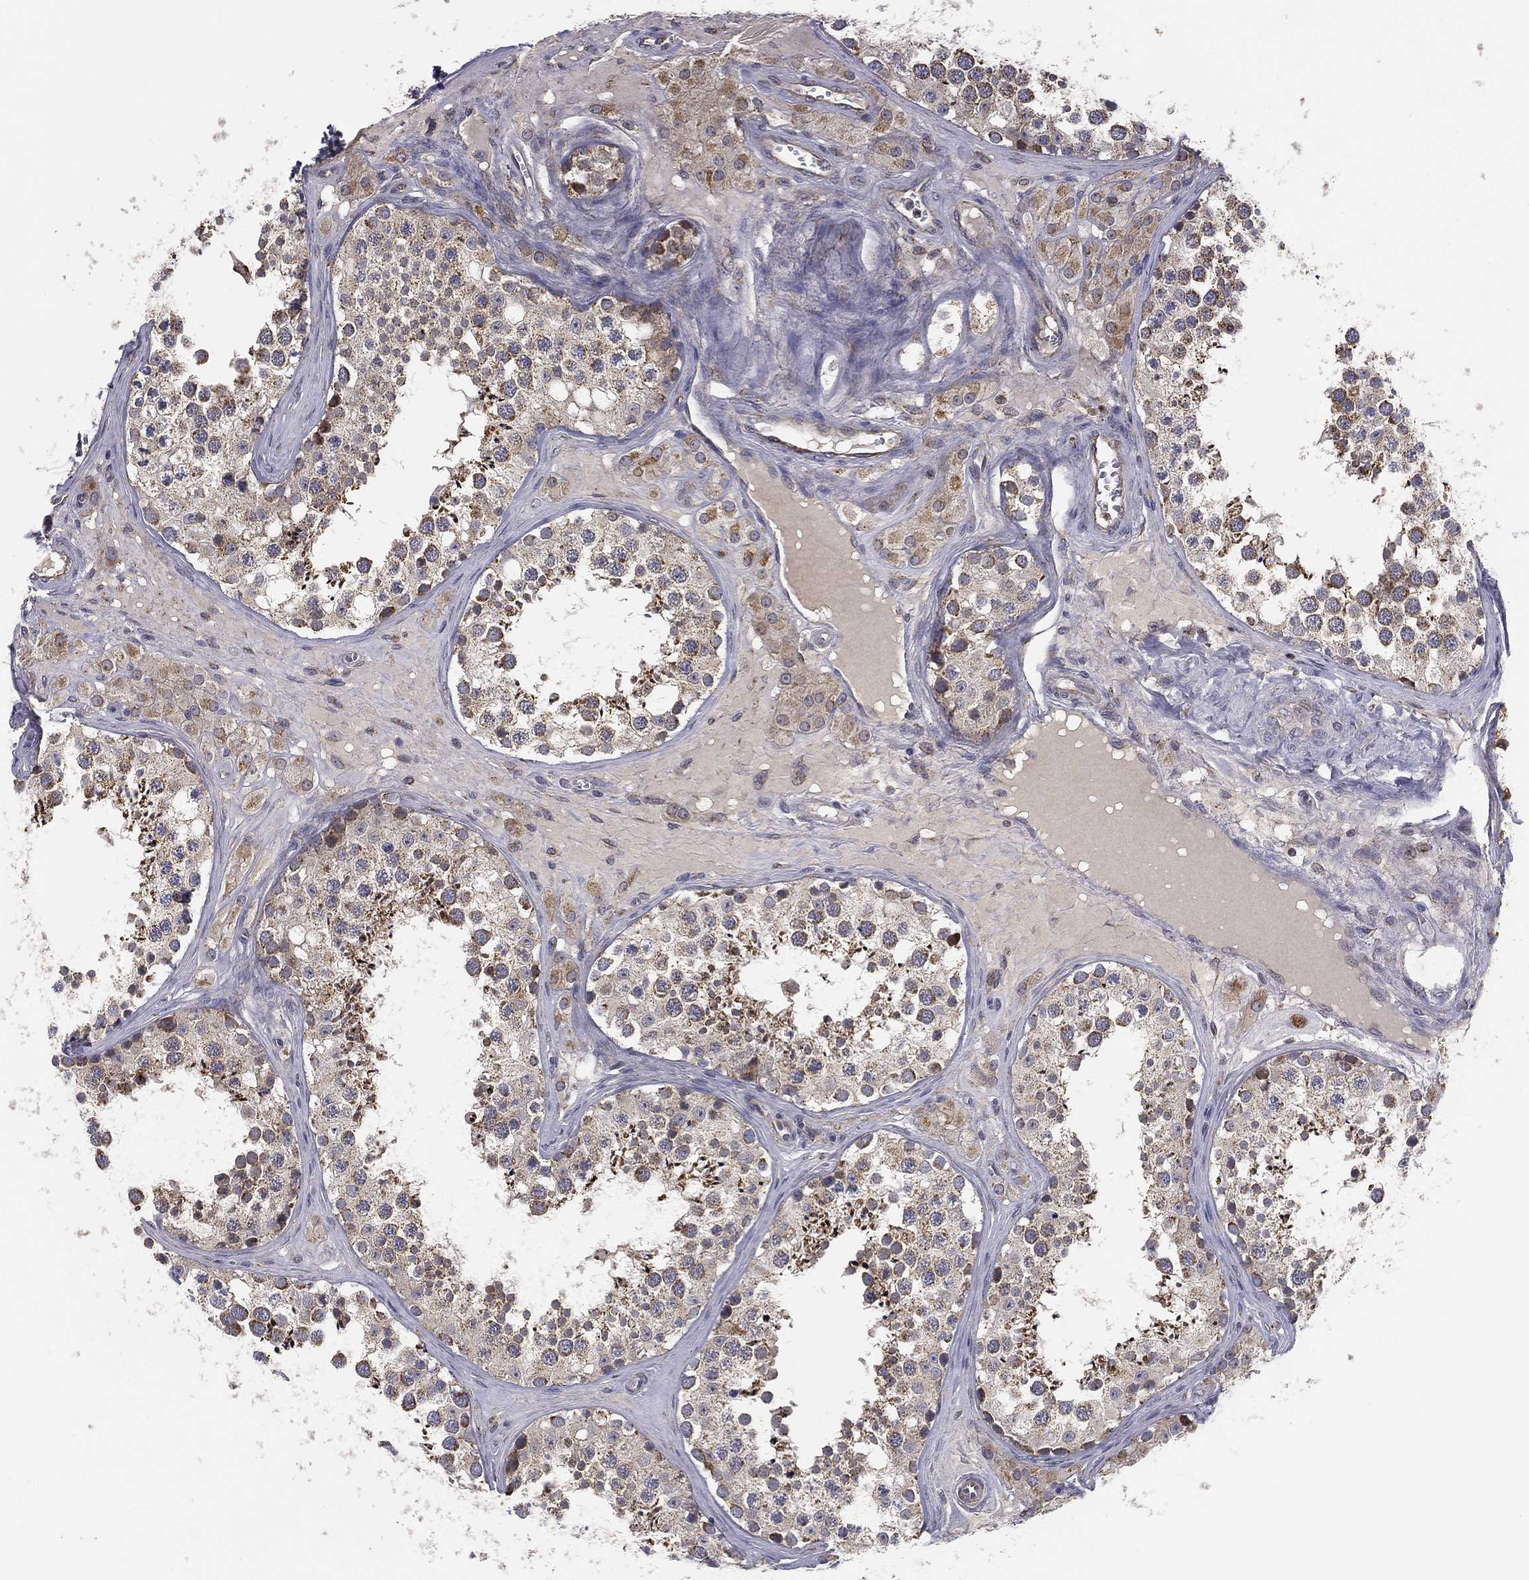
{"staining": {"intensity": "strong", "quantity": "<25%", "location": "cytoplasmic/membranous"}, "tissue": "testis", "cell_type": "Cells in seminiferous ducts", "image_type": "normal", "snomed": [{"axis": "morphology", "description": "Normal tissue, NOS"}, {"axis": "topography", "description": "Testis"}], "caption": "High-power microscopy captured an immunohistochemistry (IHC) micrograph of unremarkable testis, revealing strong cytoplasmic/membranous positivity in about <25% of cells in seminiferous ducts.", "gene": "GPD1", "patient": {"sex": "male", "age": 31}}